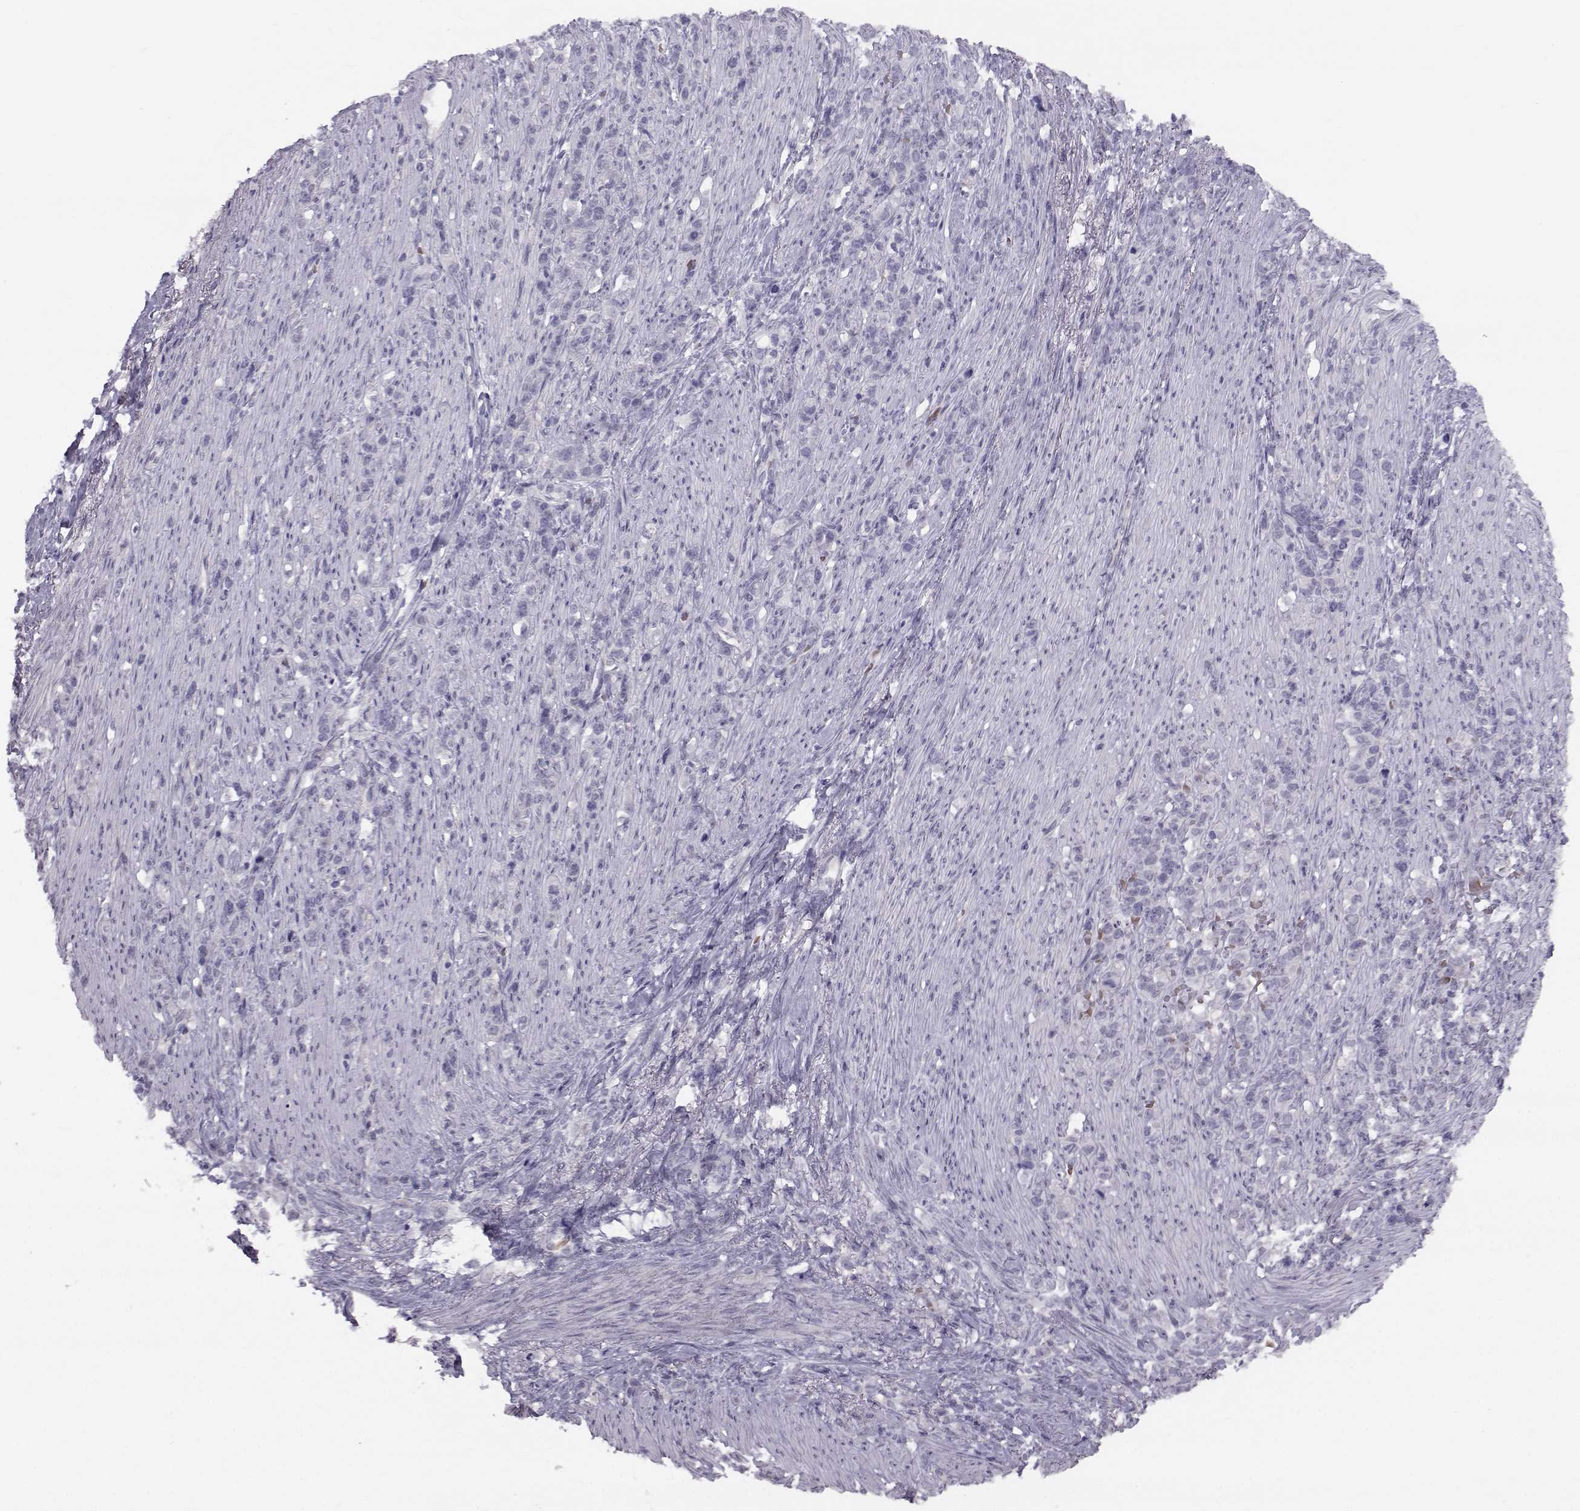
{"staining": {"intensity": "negative", "quantity": "none", "location": "none"}, "tissue": "stomach cancer", "cell_type": "Tumor cells", "image_type": "cancer", "snomed": [{"axis": "morphology", "description": "Adenocarcinoma, NOS"}, {"axis": "topography", "description": "Stomach, lower"}], "caption": "Photomicrograph shows no significant protein staining in tumor cells of stomach adenocarcinoma.", "gene": "GARIN3", "patient": {"sex": "male", "age": 88}}